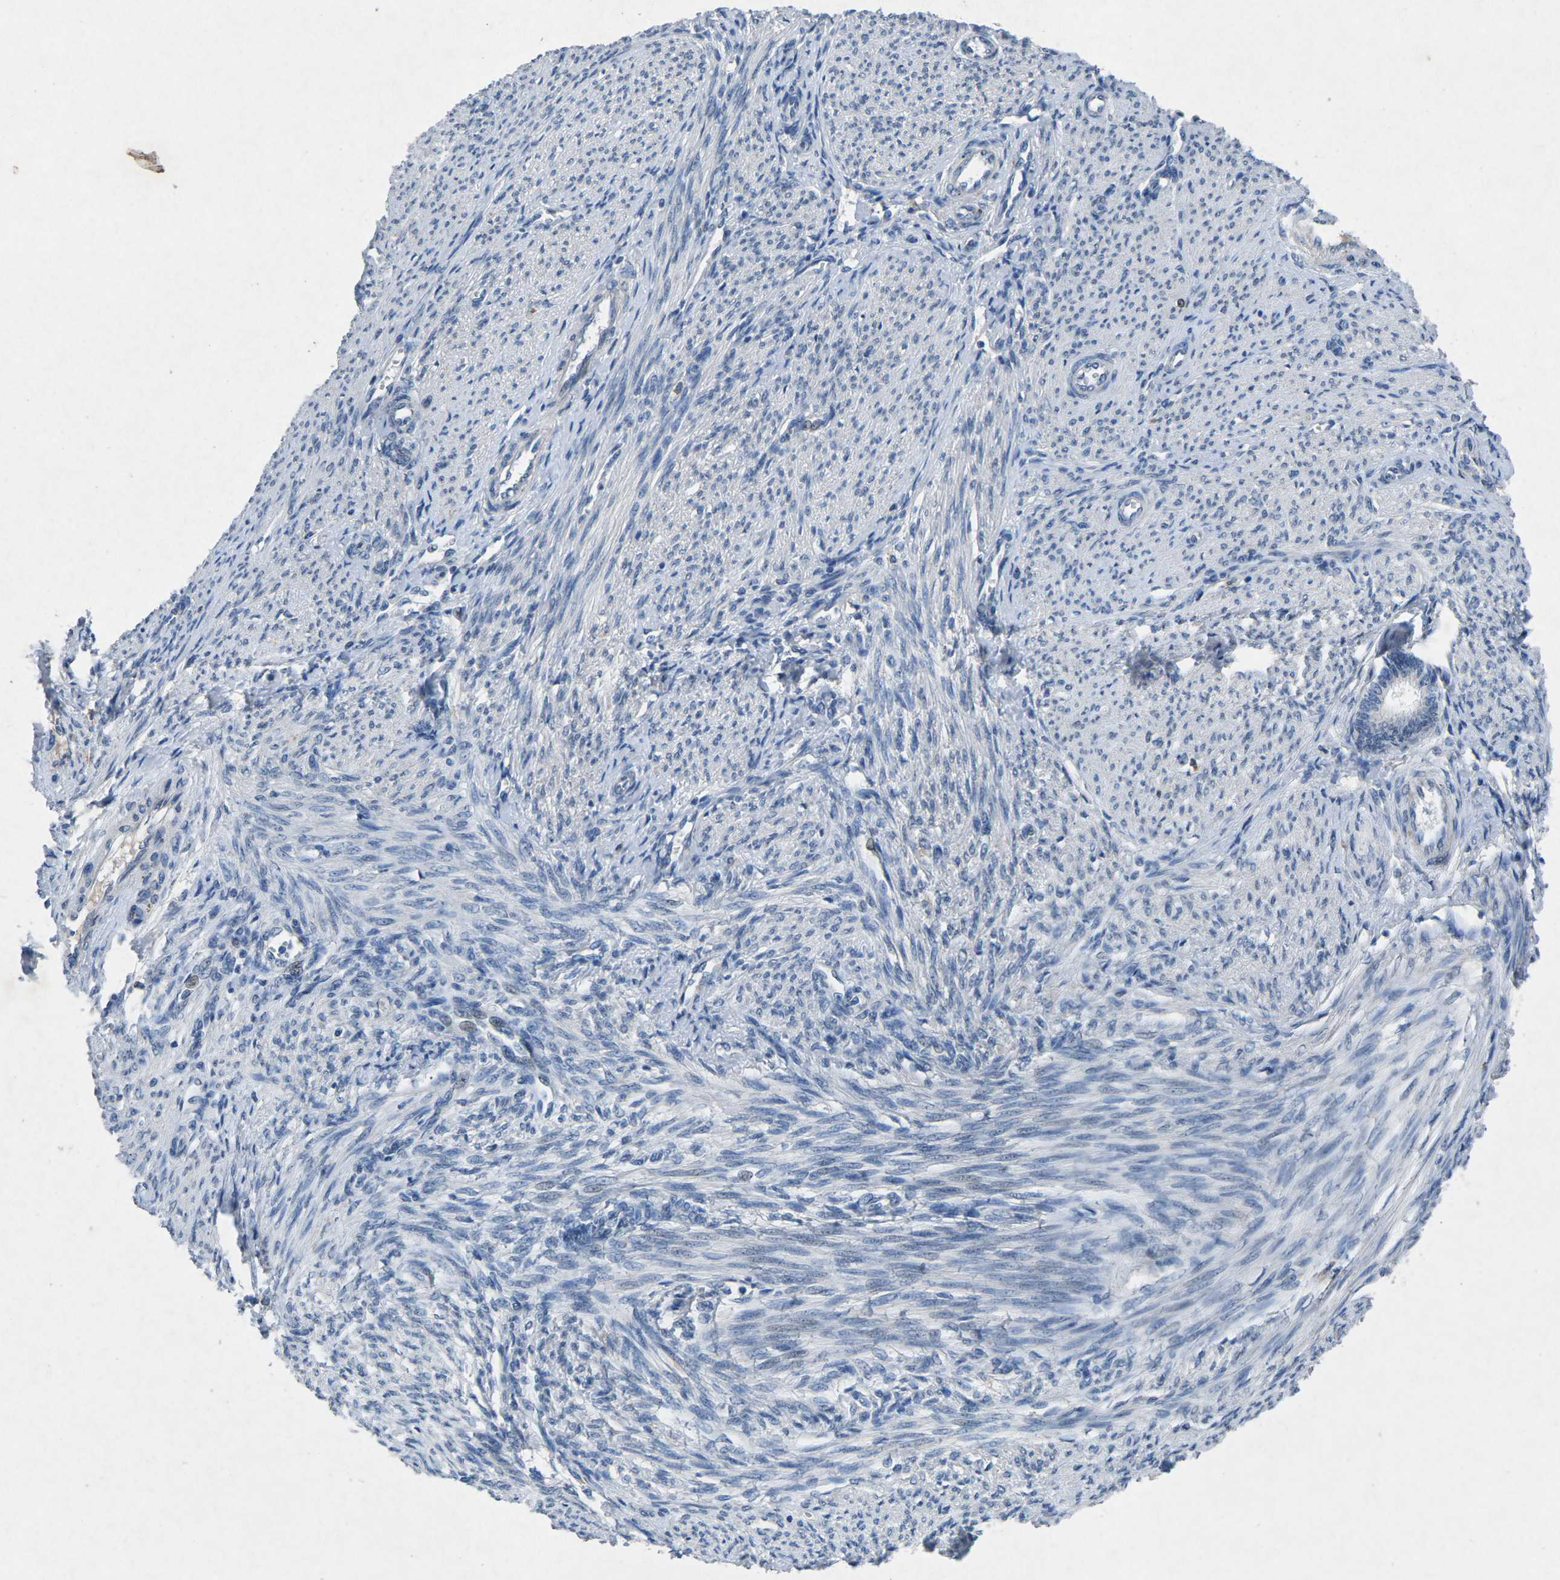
{"staining": {"intensity": "negative", "quantity": "none", "location": "none"}, "tissue": "endometrial cancer", "cell_type": "Tumor cells", "image_type": "cancer", "snomed": [{"axis": "morphology", "description": "Adenocarcinoma, NOS"}, {"axis": "topography", "description": "Endometrium"}], "caption": "Tumor cells are negative for protein expression in human endometrial cancer (adenocarcinoma).", "gene": "PLG", "patient": {"sex": "female", "age": 58}}